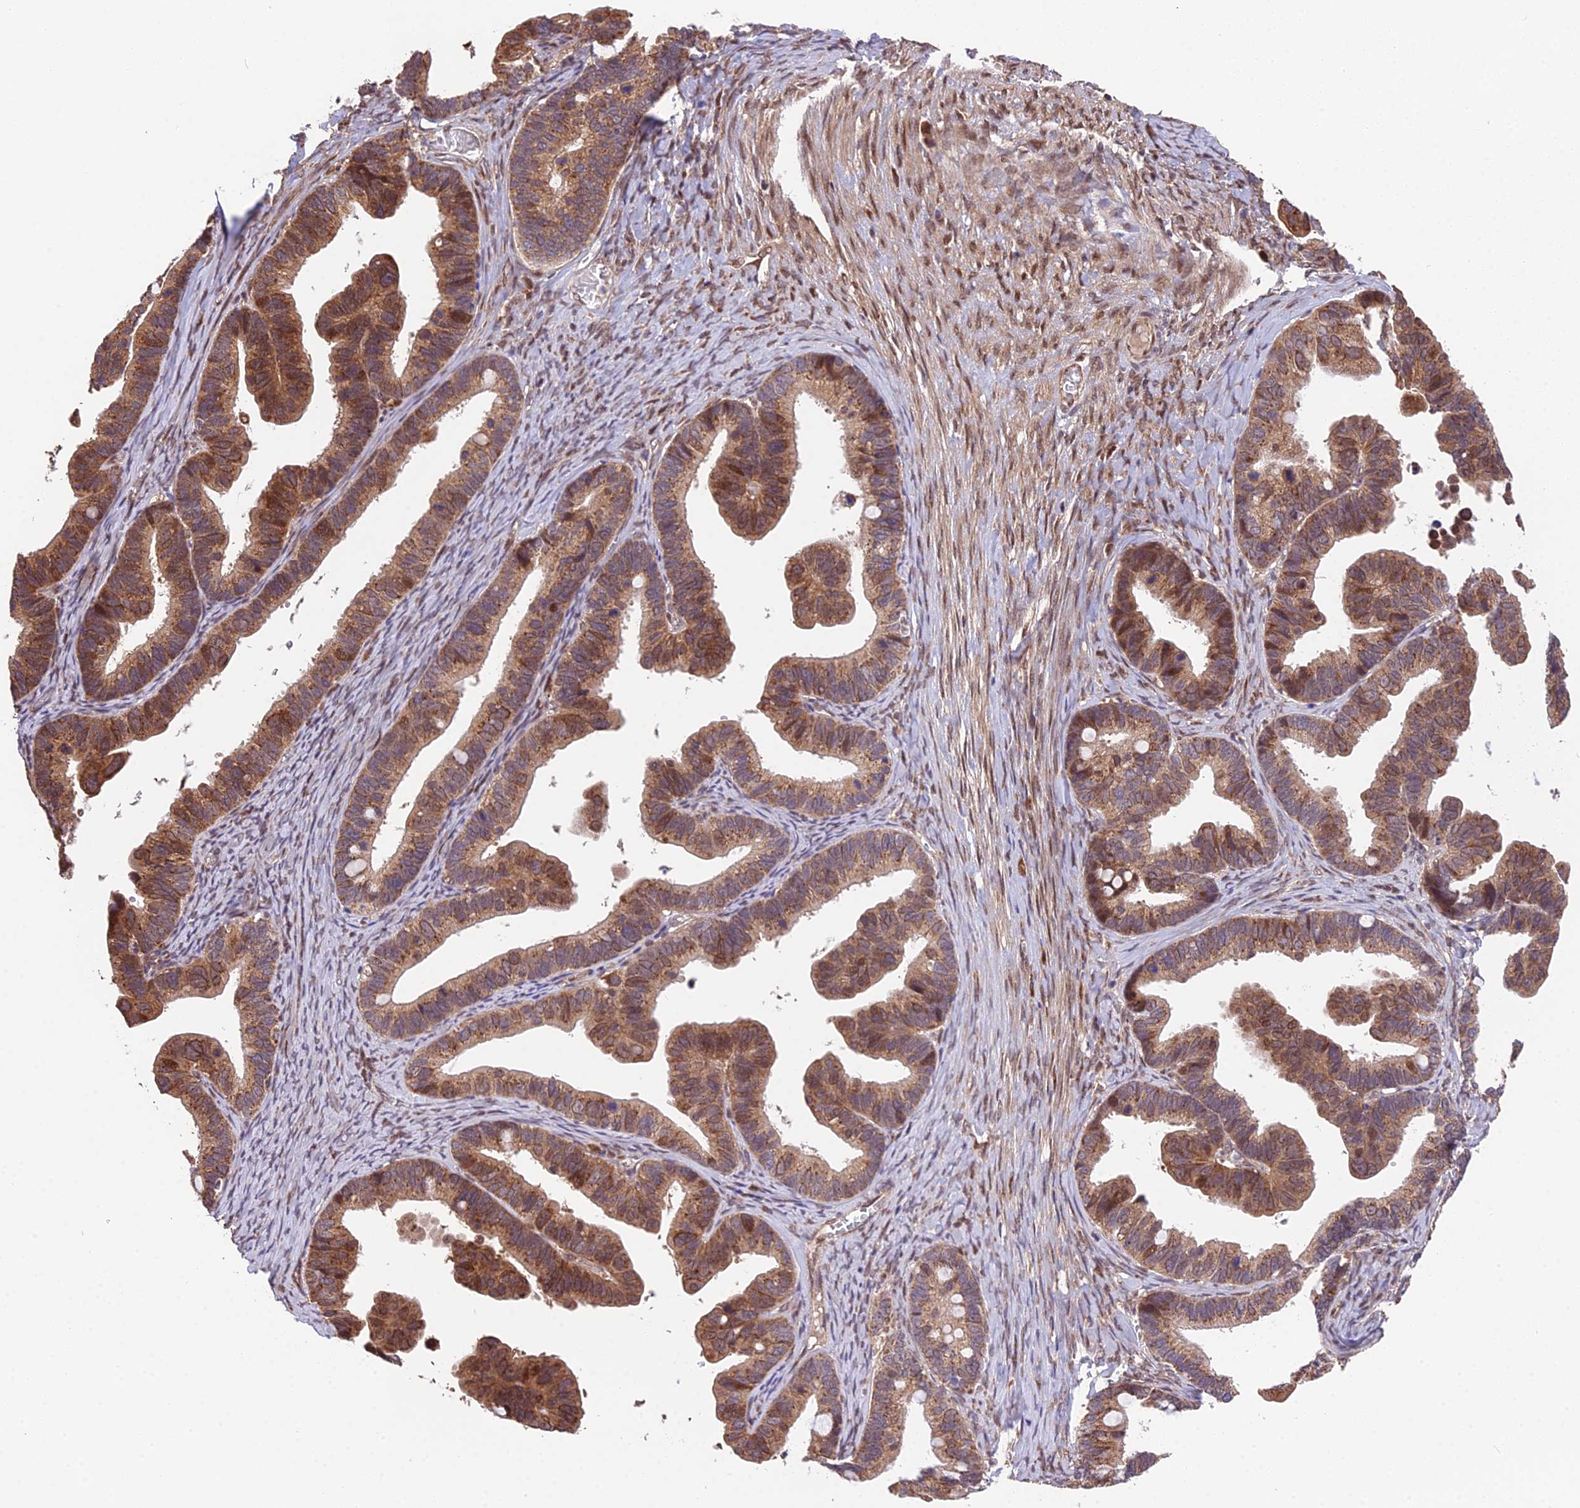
{"staining": {"intensity": "strong", "quantity": ">75%", "location": "cytoplasmic/membranous,nuclear"}, "tissue": "ovarian cancer", "cell_type": "Tumor cells", "image_type": "cancer", "snomed": [{"axis": "morphology", "description": "Cystadenocarcinoma, serous, NOS"}, {"axis": "topography", "description": "Ovary"}], "caption": "DAB (3,3'-diaminobenzidine) immunohistochemical staining of human ovarian serous cystadenocarcinoma exhibits strong cytoplasmic/membranous and nuclear protein expression in about >75% of tumor cells.", "gene": "CYP2R1", "patient": {"sex": "female", "age": 56}}